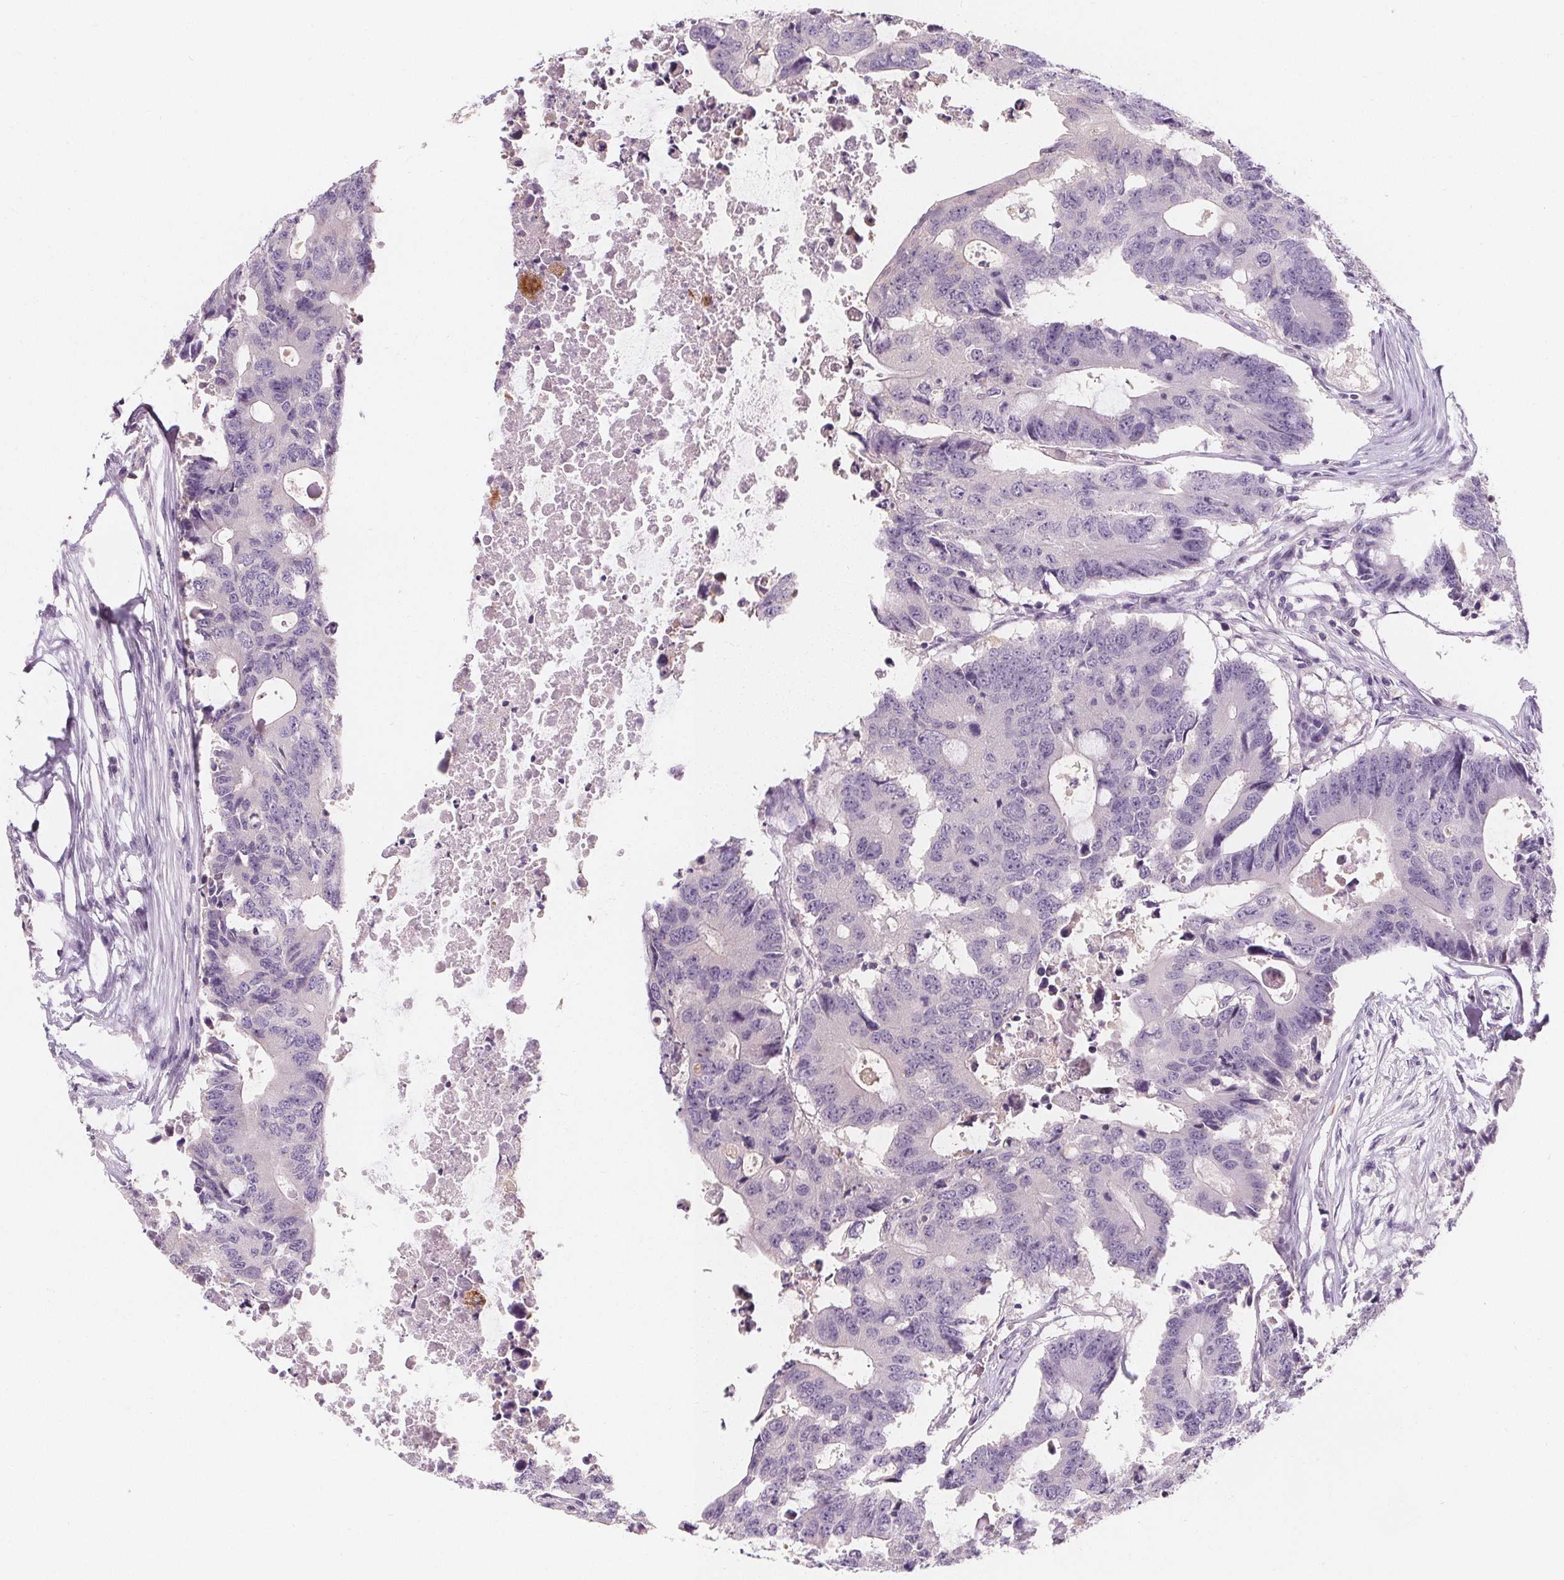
{"staining": {"intensity": "negative", "quantity": "none", "location": "none"}, "tissue": "colorectal cancer", "cell_type": "Tumor cells", "image_type": "cancer", "snomed": [{"axis": "morphology", "description": "Adenocarcinoma, NOS"}, {"axis": "topography", "description": "Colon"}], "caption": "DAB (3,3'-diaminobenzidine) immunohistochemical staining of human colorectal cancer (adenocarcinoma) displays no significant positivity in tumor cells.", "gene": "UGP2", "patient": {"sex": "male", "age": 71}}